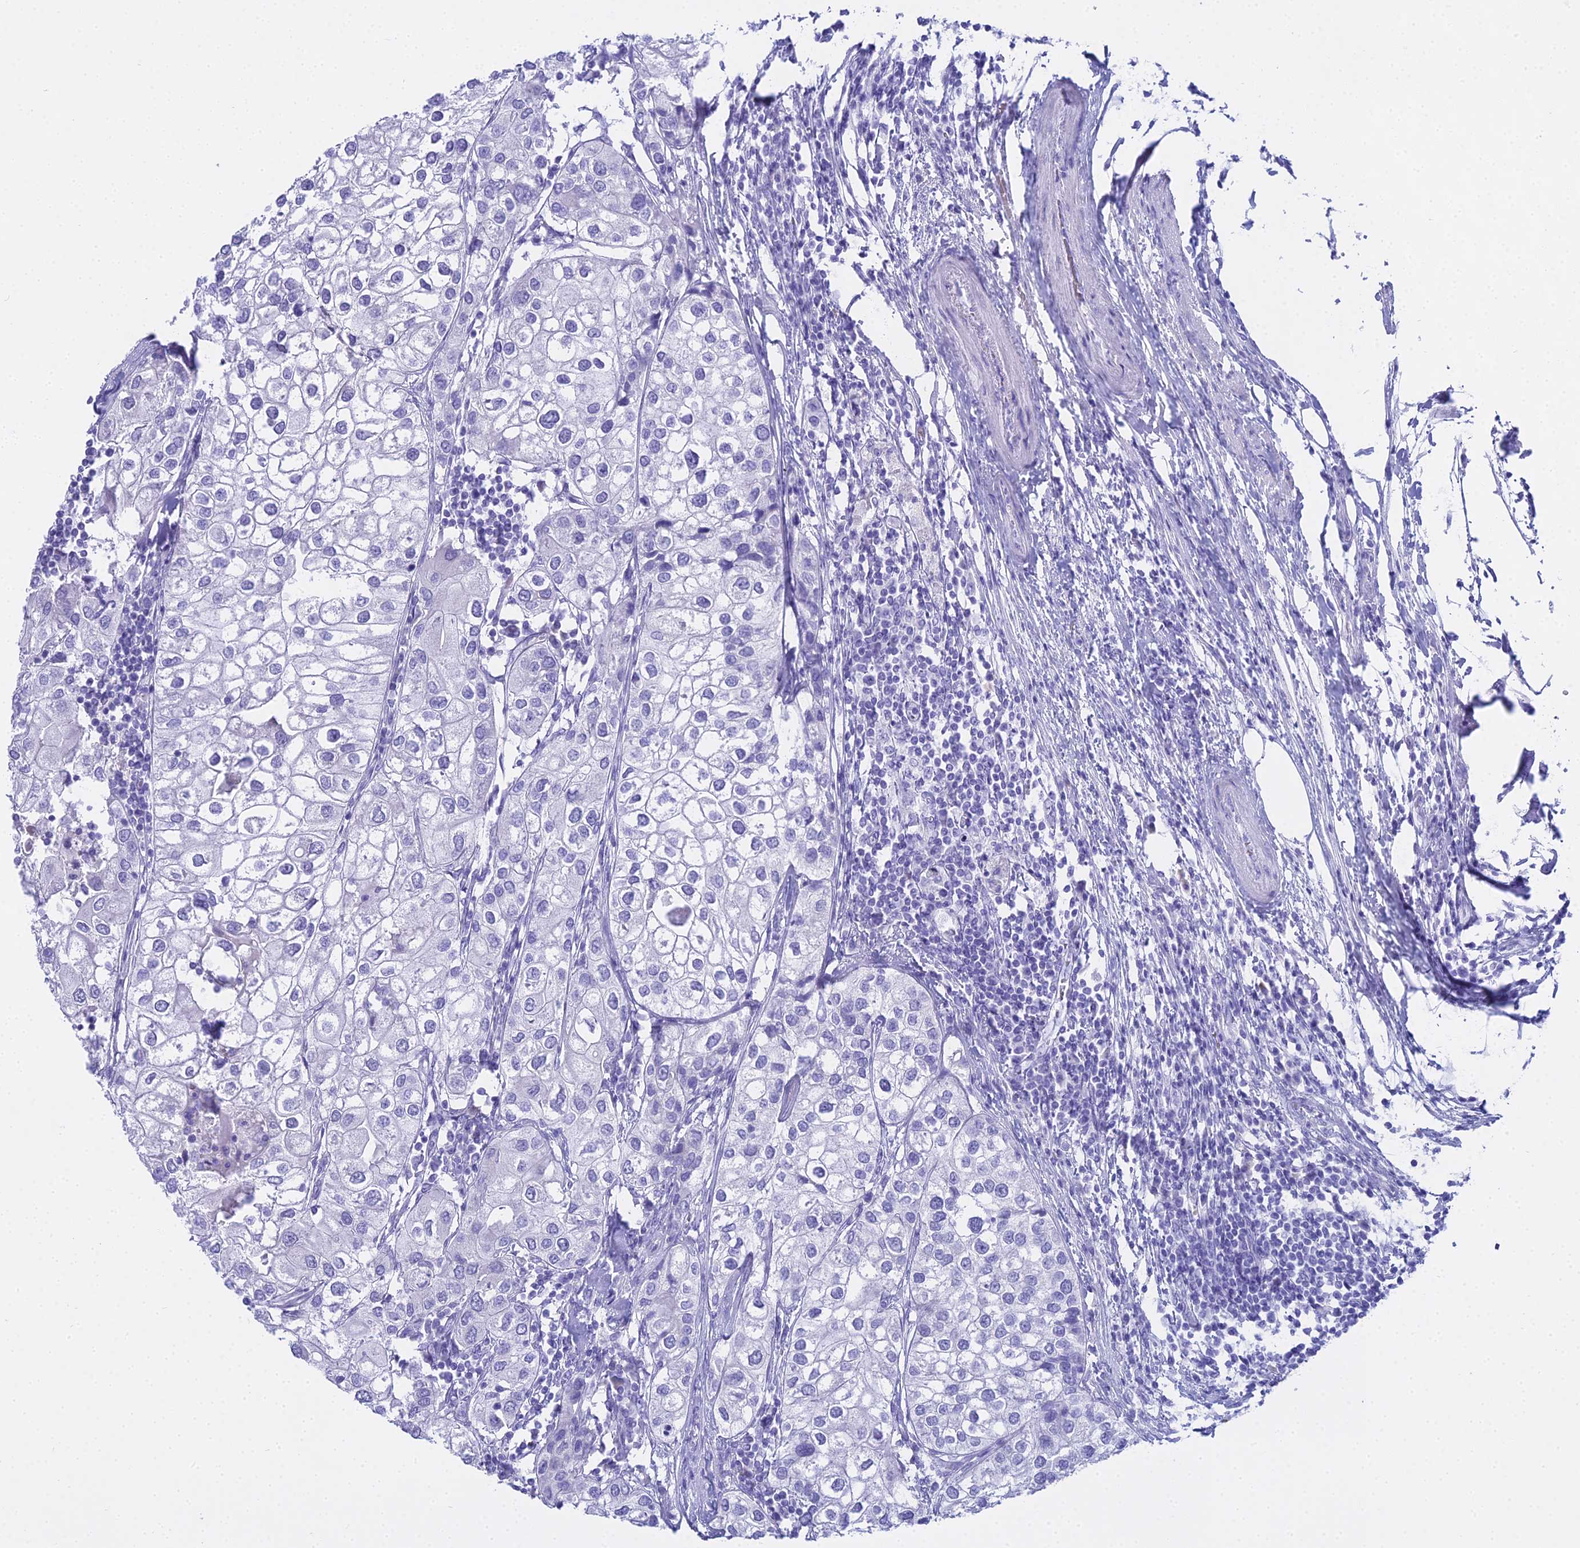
{"staining": {"intensity": "negative", "quantity": "none", "location": "none"}, "tissue": "urothelial cancer", "cell_type": "Tumor cells", "image_type": "cancer", "snomed": [{"axis": "morphology", "description": "Urothelial carcinoma, High grade"}, {"axis": "topography", "description": "Urinary bladder"}], "caption": "A micrograph of human urothelial cancer is negative for staining in tumor cells.", "gene": "CGB2", "patient": {"sex": "male", "age": 64}}